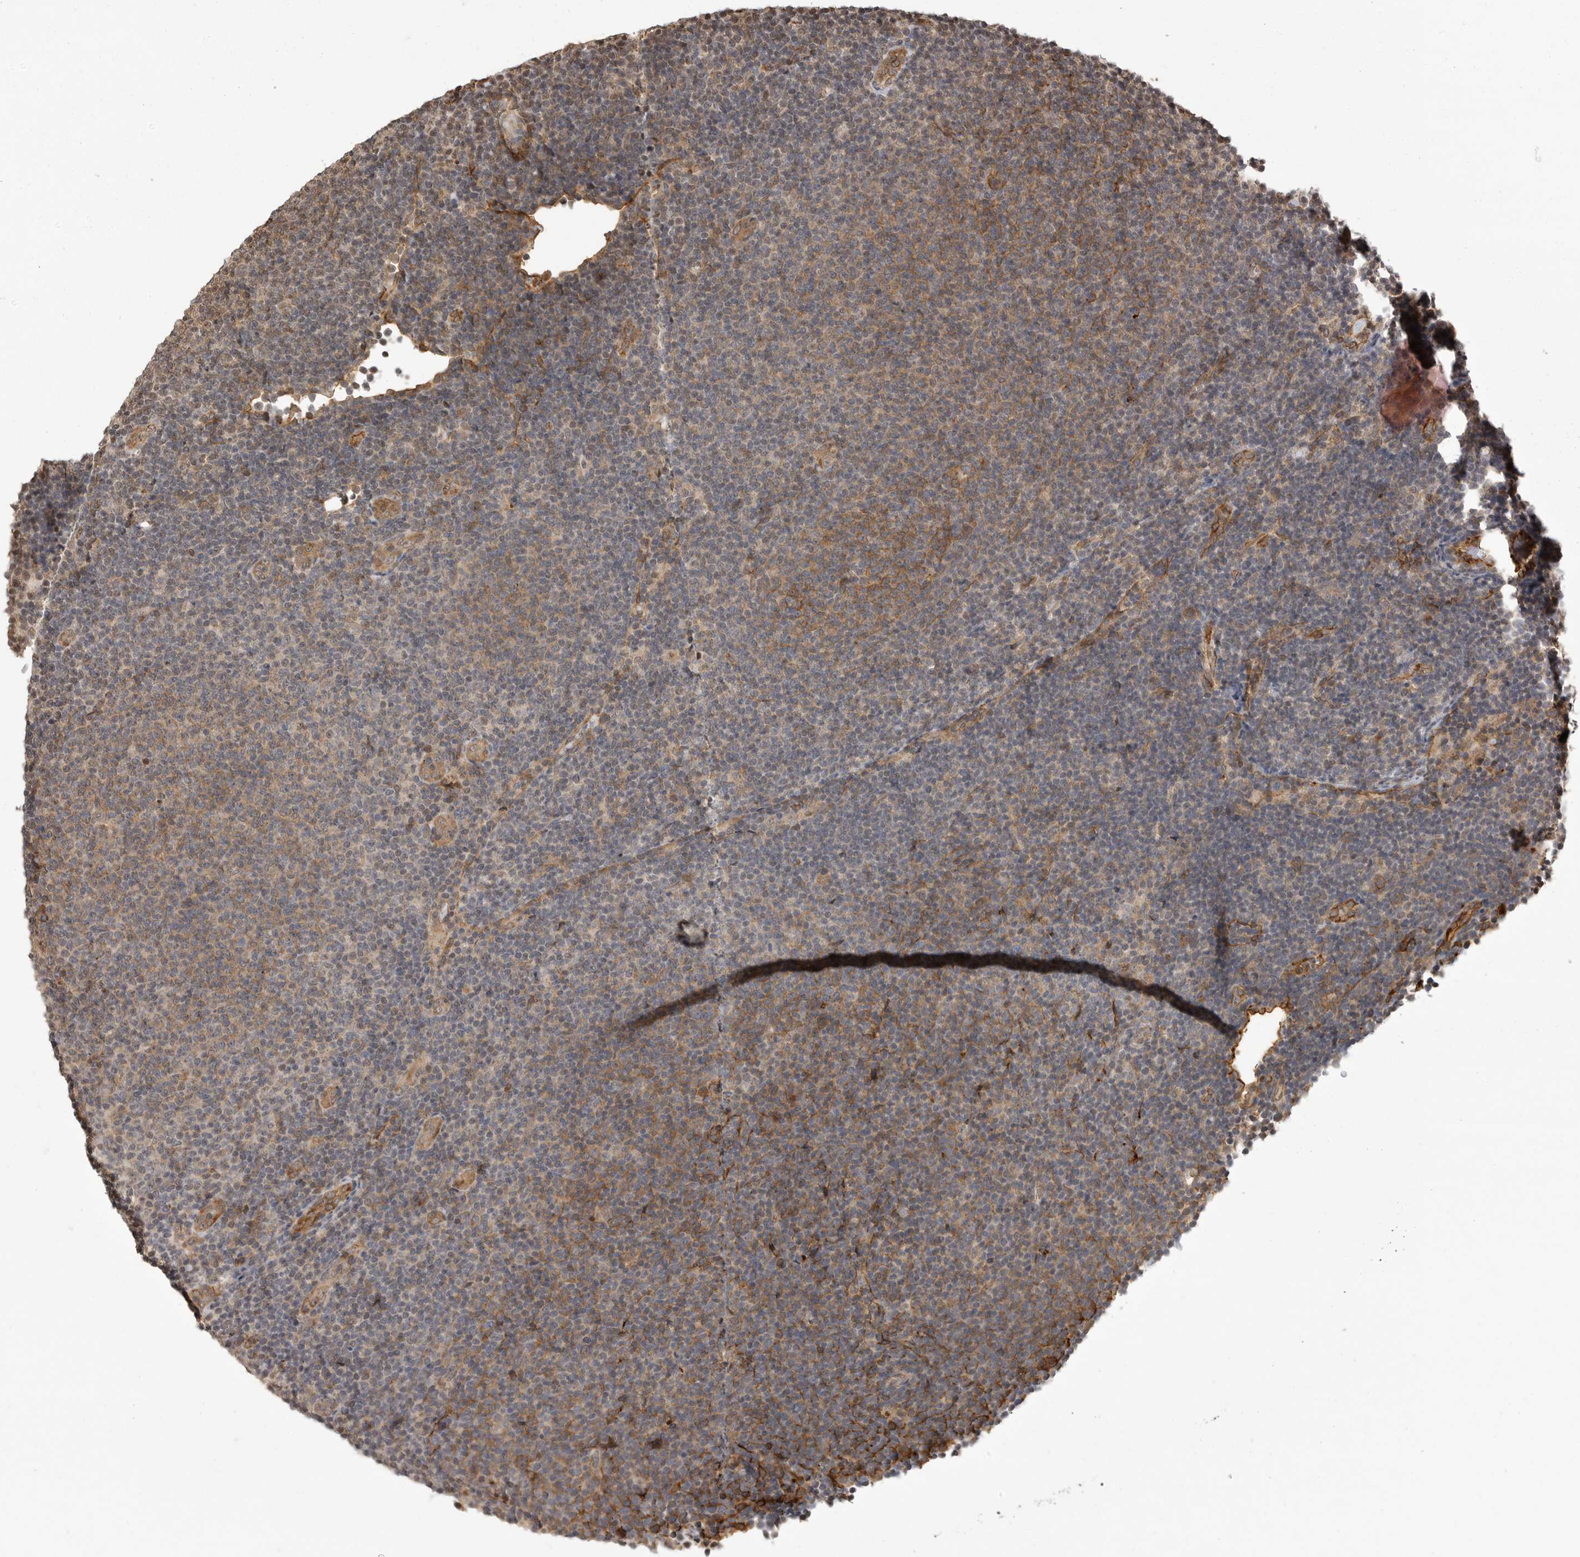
{"staining": {"intensity": "moderate", "quantity": ">75%", "location": "cytoplasmic/membranous"}, "tissue": "lymphoma", "cell_type": "Tumor cells", "image_type": "cancer", "snomed": [{"axis": "morphology", "description": "Malignant lymphoma, non-Hodgkin's type, Low grade"}, {"axis": "topography", "description": "Lymph node"}], "caption": "This histopathology image shows immunohistochemistry staining of human malignant lymphoma, non-Hodgkin's type (low-grade), with medium moderate cytoplasmic/membranous staining in about >75% of tumor cells.", "gene": "NECTIN1", "patient": {"sex": "male", "age": 66}}